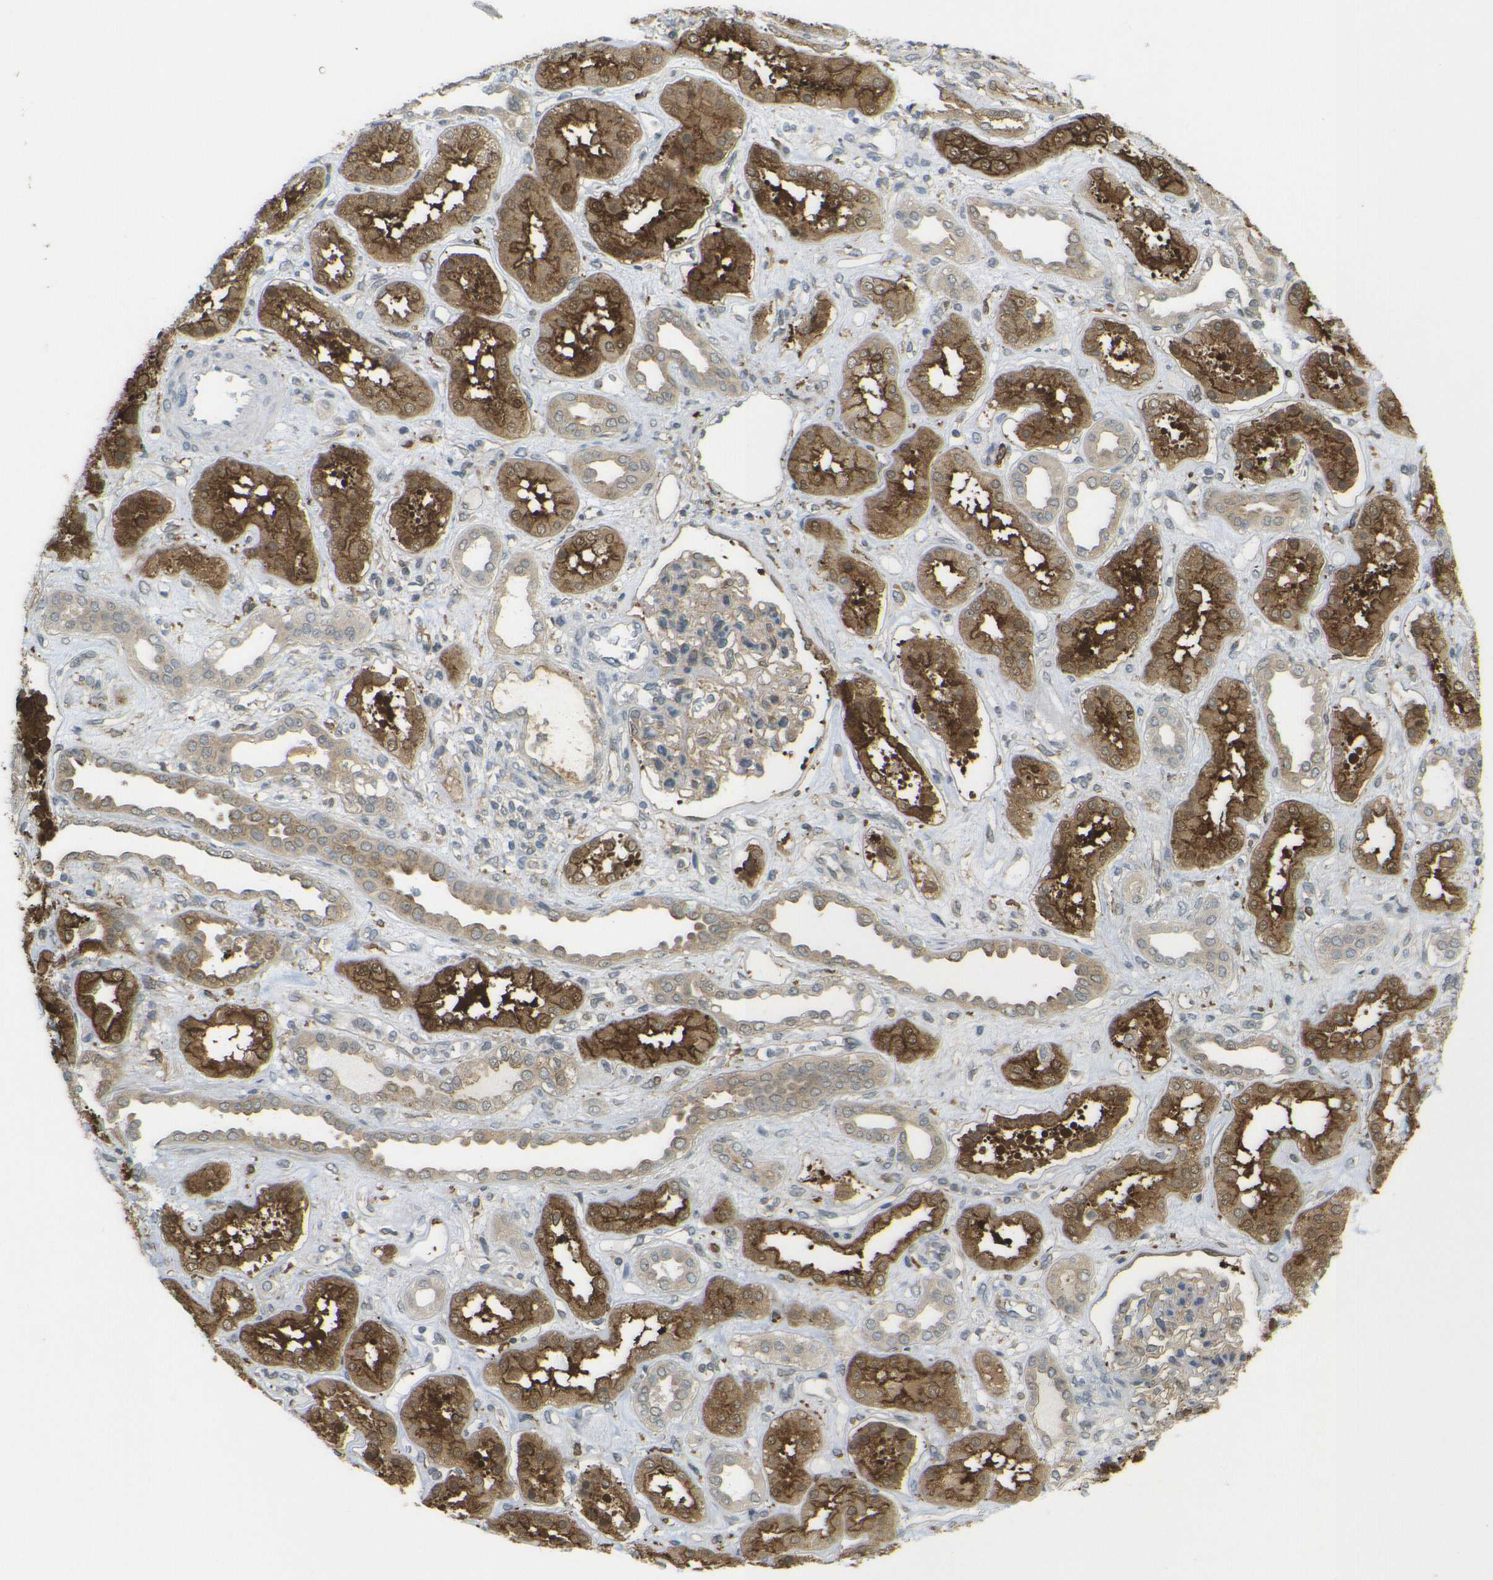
{"staining": {"intensity": "weak", "quantity": "25%-75%", "location": "cytoplasmic/membranous"}, "tissue": "kidney", "cell_type": "Cells in glomeruli", "image_type": "normal", "snomed": [{"axis": "morphology", "description": "Normal tissue, NOS"}, {"axis": "topography", "description": "Kidney"}], "caption": "Immunohistochemistry (IHC) of normal human kidney exhibits low levels of weak cytoplasmic/membranous staining in about 25%-75% of cells in glomeruli. Ihc stains the protein in brown and the nuclei are stained blue.", "gene": "DAB2", "patient": {"sex": "male", "age": 59}}